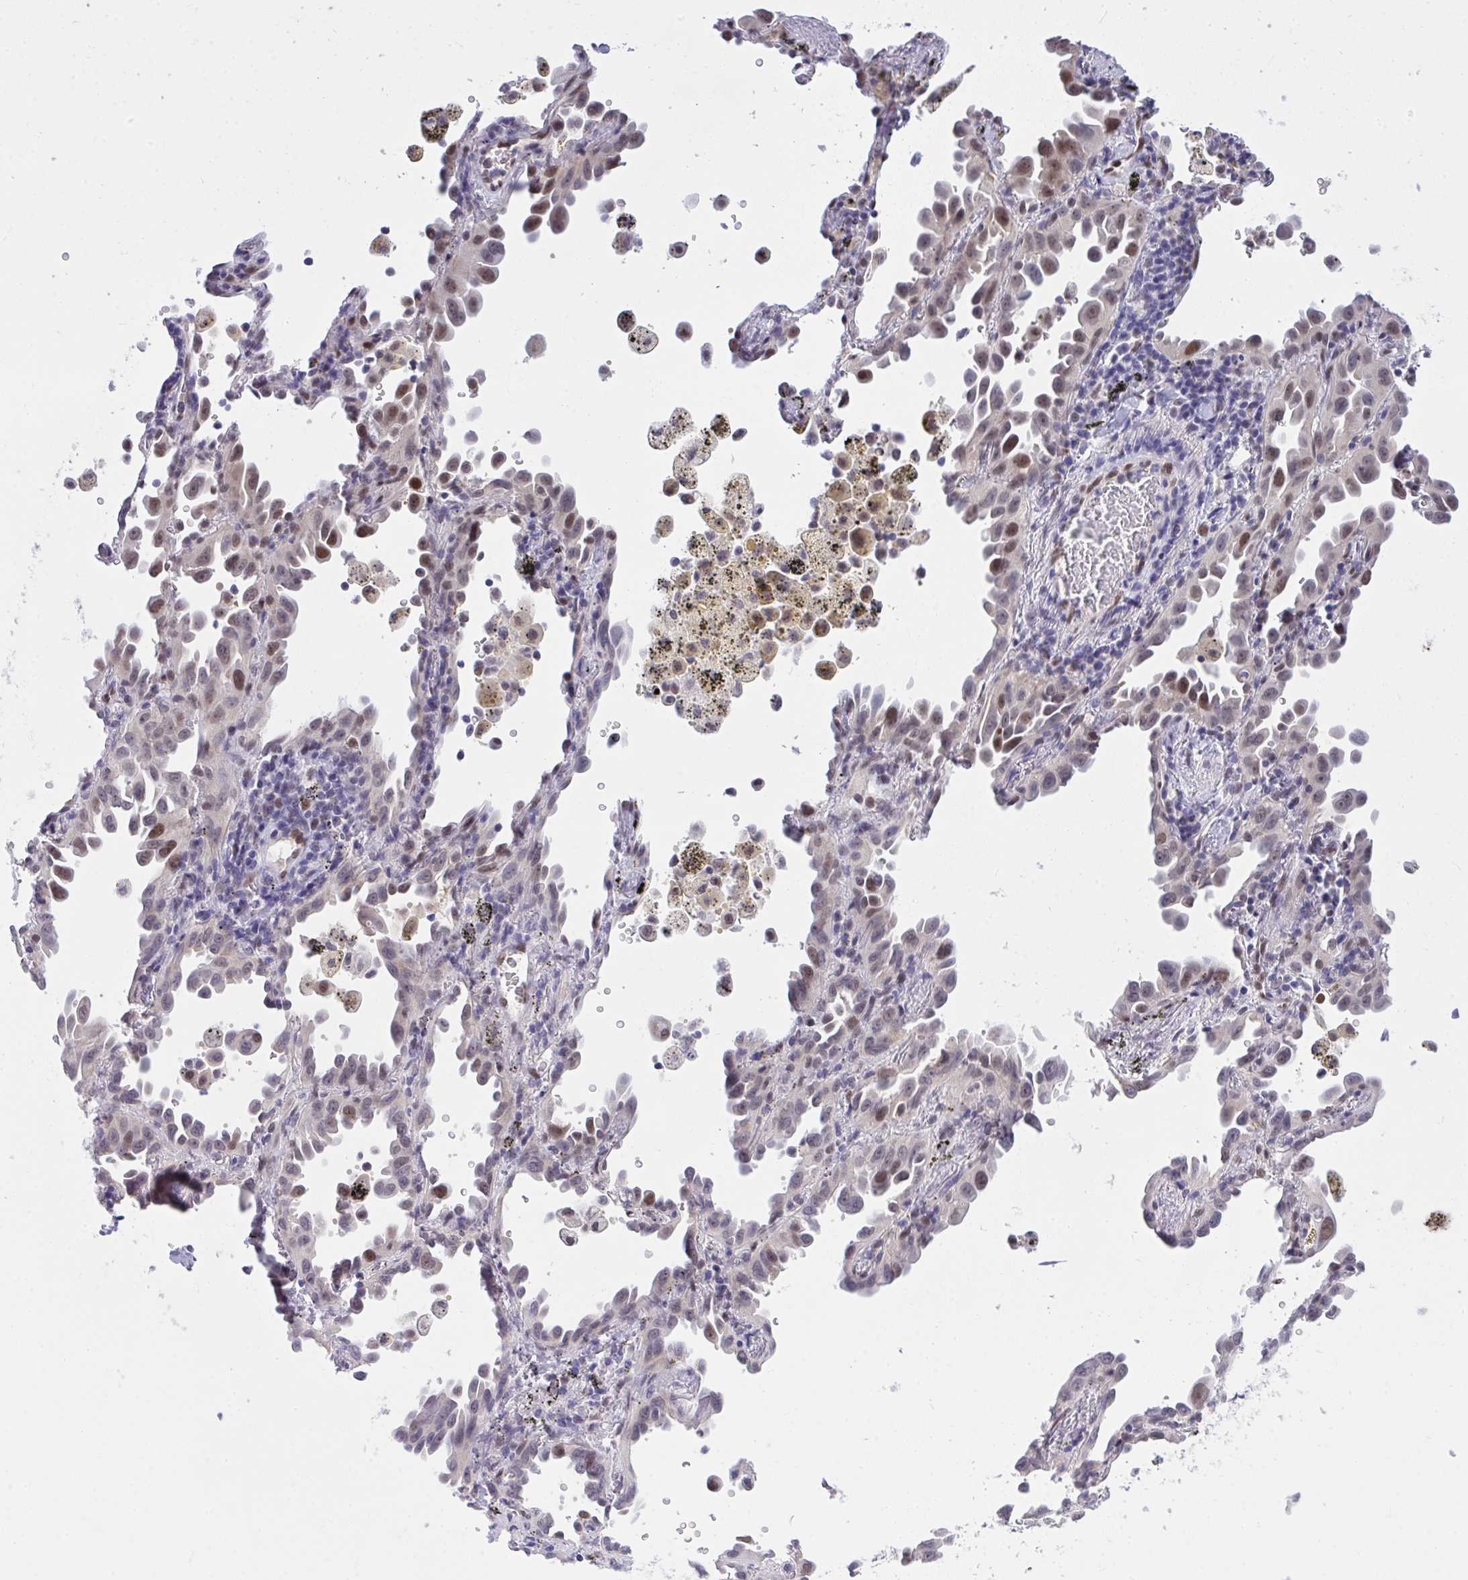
{"staining": {"intensity": "weak", "quantity": "25%-75%", "location": "nuclear"}, "tissue": "lung cancer", "cell_type": "Tumor cells", "image_type": "cancer", "snomed": [{"axis": "morphology", "description": "Adenocarcinoma, NOS"}, {"axis": "topography", "description": "Lung"}], "caption": "Immunohistochemistry (IHC) (DAB (3,3'-diaminobenzidine)) staining of human lung adenocarcinoma demonstrates weak nuclear protein staining in about 25%-75% of tumor cells.", "gene": "TEAD4", "patient": {"sex": "male", "age": 68}}